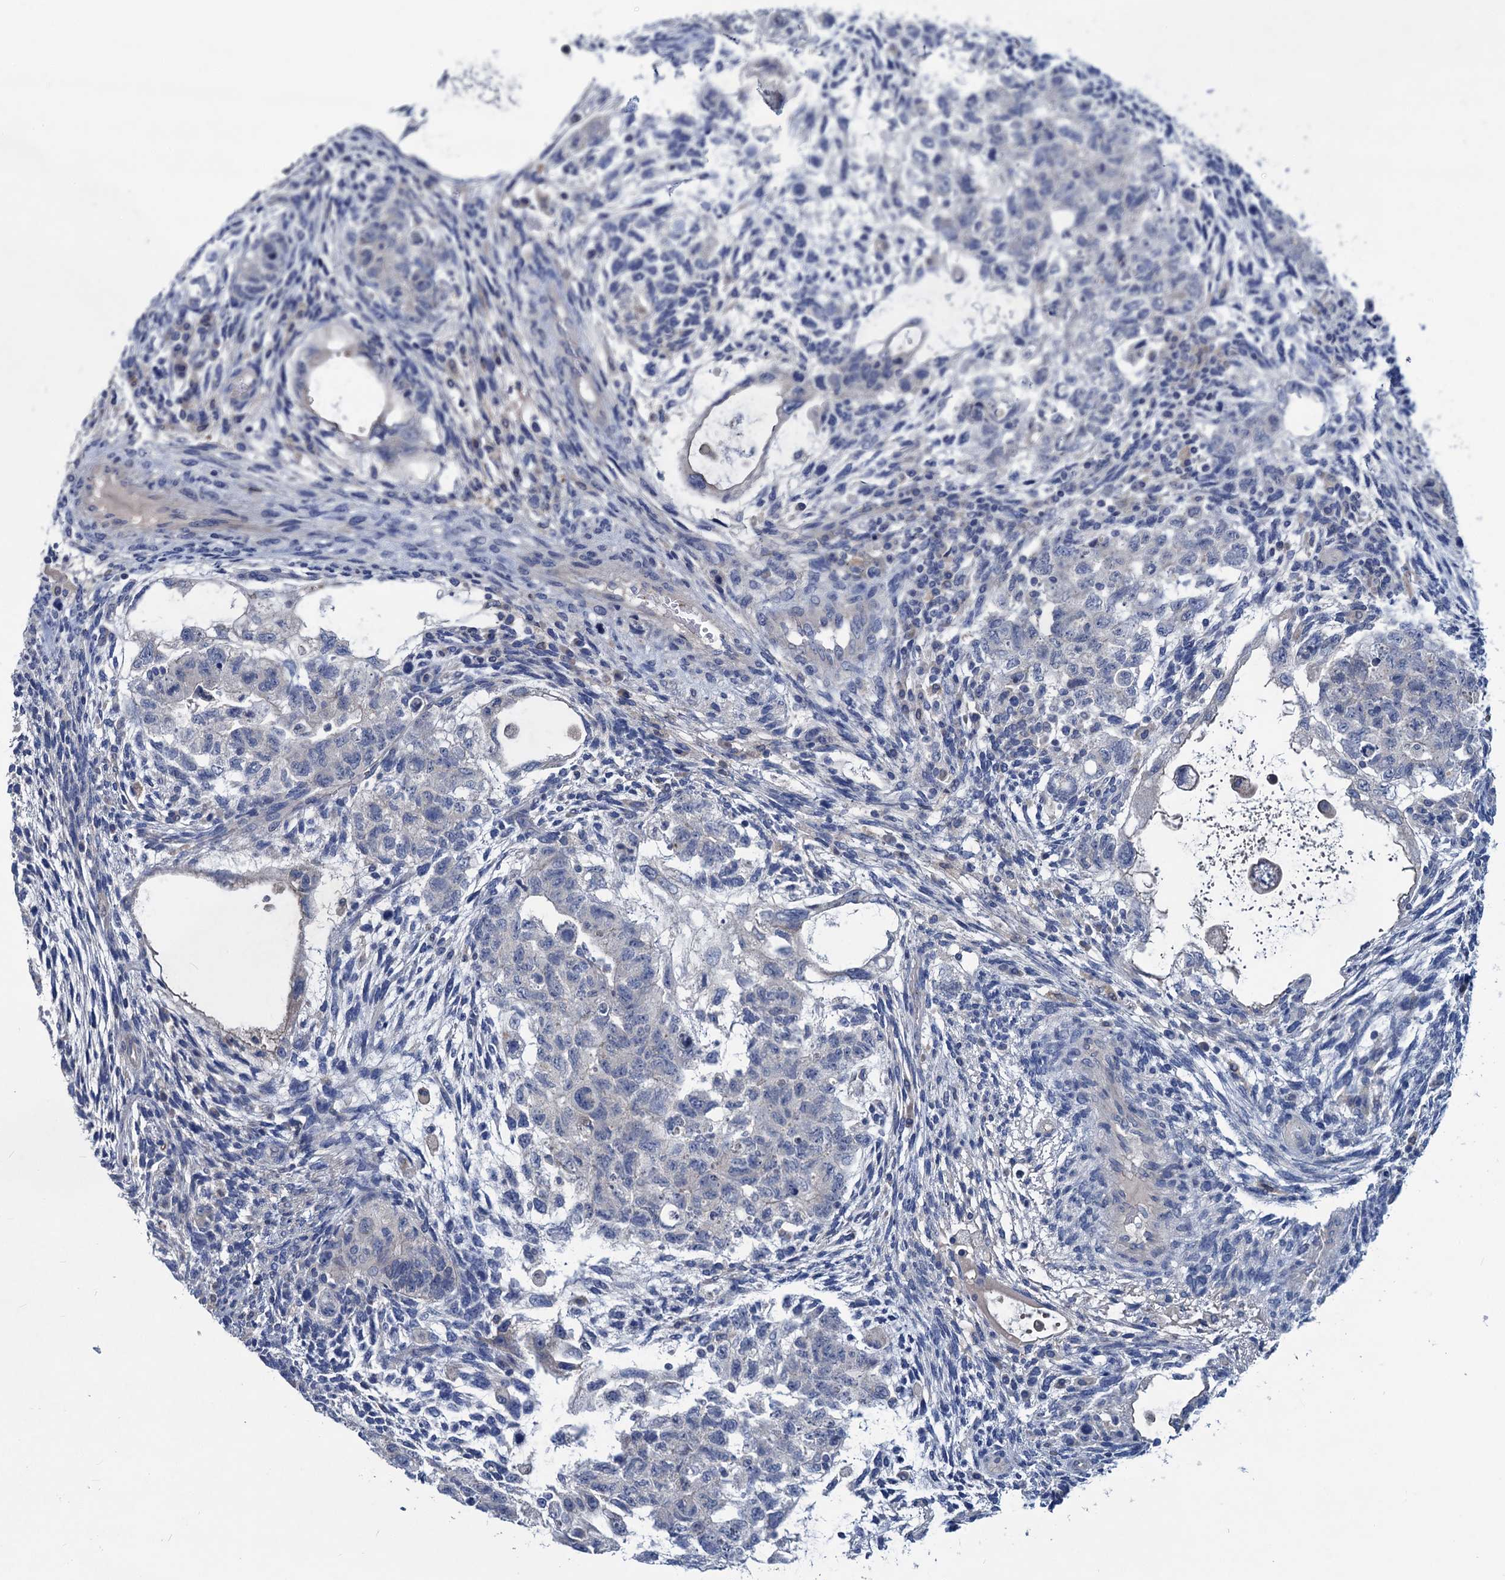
{"staining": {"intensity": "negative", "quantity": "none", "location": "none"}, "tissue": "testis cancer", "cell_type": "Tumor cells", "image_type": "cancer", "snomed": [{"axis": "morphology", "description": "Carcinoma, Embryonal, NOS"}, {"axis": "topography", "description": "Testis"}], "caption": "High power microscopy histopathology image of an immunohistochemistry (IHC) photomicrograph of testis cancer (embryonal carcinoma), revealing no significant positivity in tumor cells.", "gene": "RTKN2", "patient": {"sex": "male", "age": 36}}